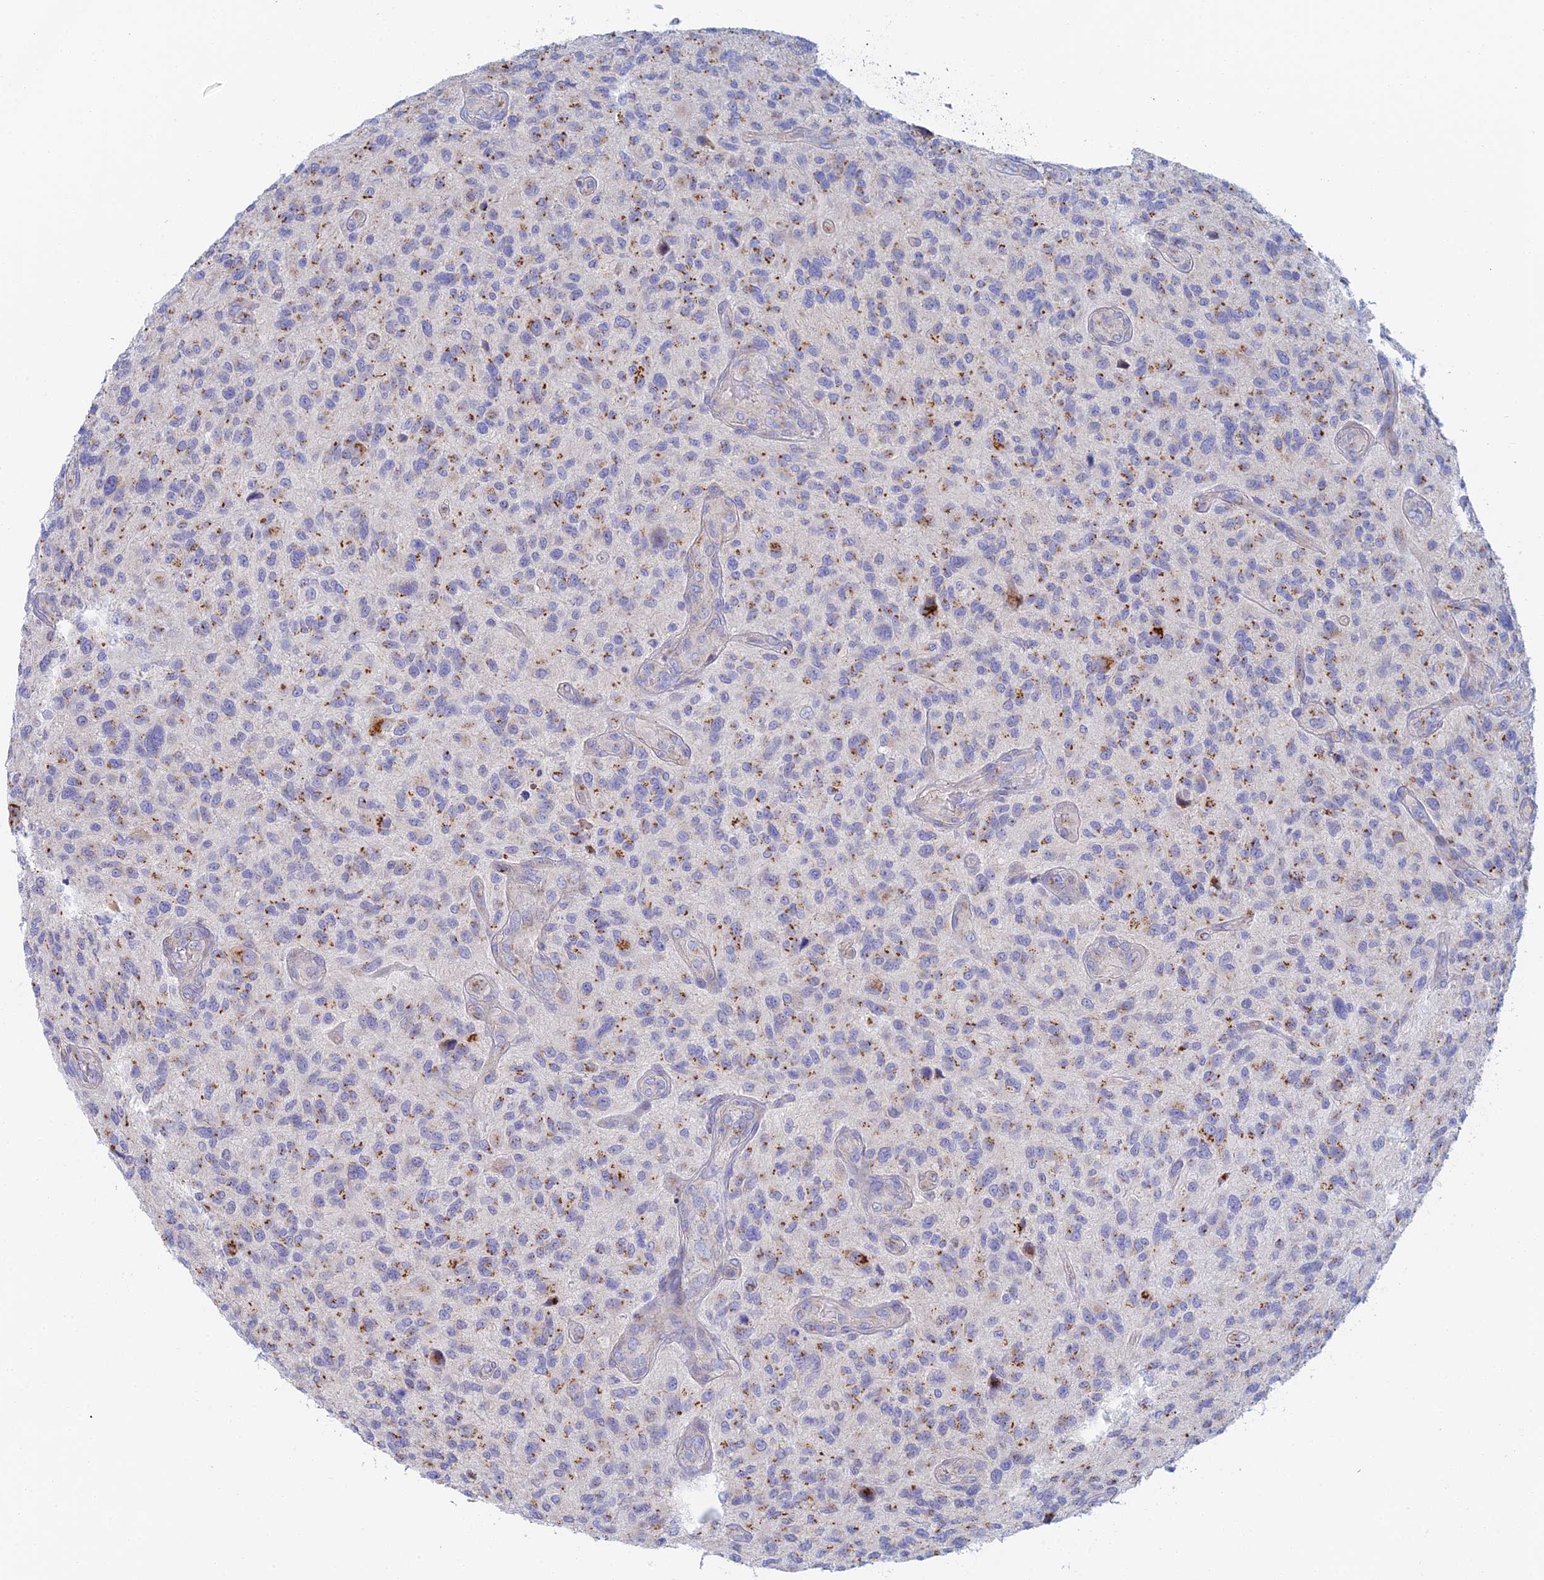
{"staining": {"intensity": "strong", "quantity": "25%-75%", "location": "cytoplasmic/membranous"}, "tissue": "glioma", "cell_type": "Tumor cells", "image_type": "cancer", "snomed": [{"axis": "morphology", "description": "Glioma, malignant, High grade"}, {"axis": "topography", "description": "Brain"}], "caption": "Glioma tissue exhibits strong cytoplasmic/membranous staining in about 25%-75% of tumor cells, visualized by immunohistochemistry. (DAB = brown stain, brightfield microscopy at high magnification).", "gene": "SLC24A3", "patient": {"sex": "male", "age": 47}}